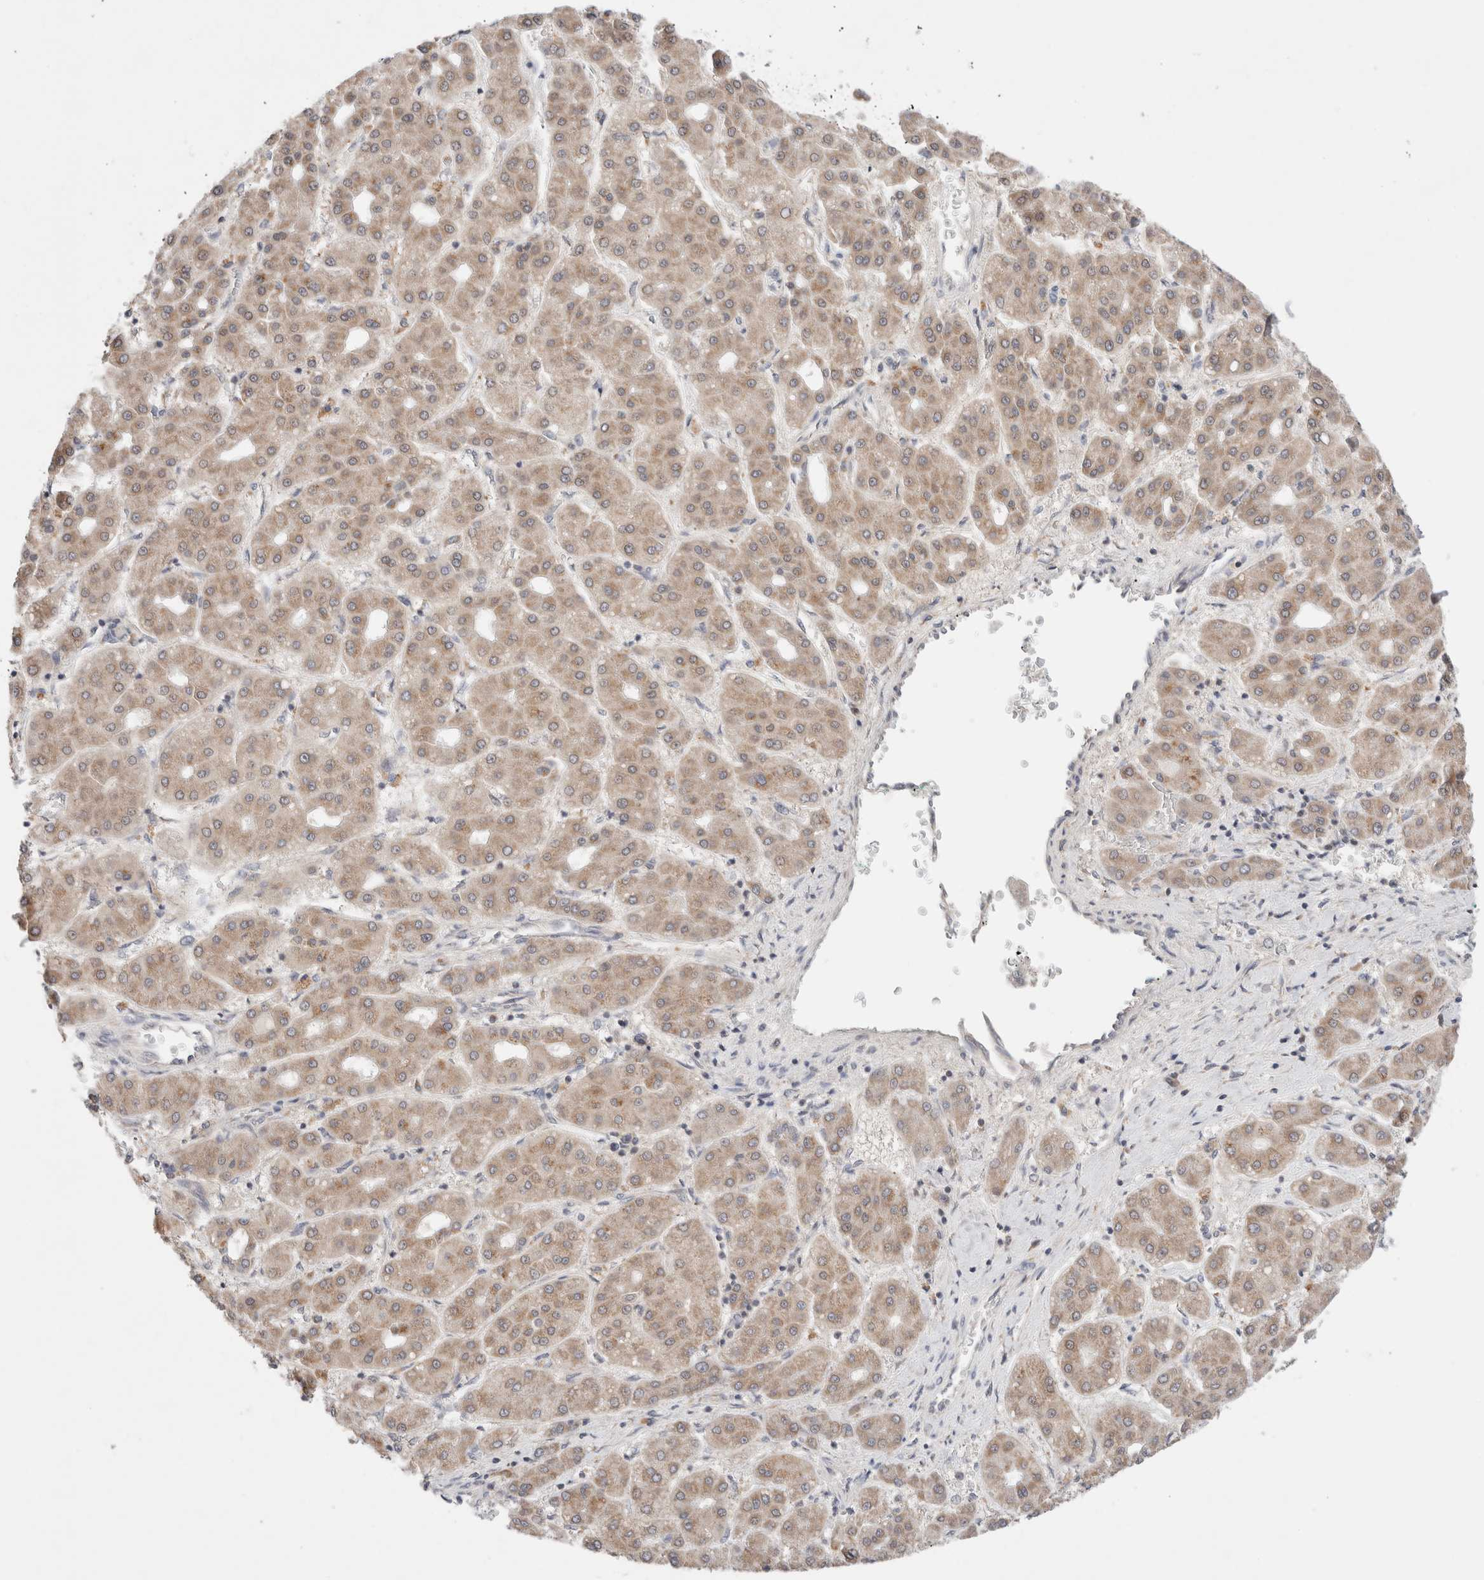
{"staining": {"intensity": "weak", "quantity": ">75%", "location": "cytoplasmic/membranous"}, "tissue": "liver cancer", "cell_type": "Tumor cells", "image_type": "cancer", "snomed": [{"axis": "morphology", "description": "Carcinoma, Hepatocellular, NOS"}, {"axis": "topography", "description": "Liver"}], "caption": "Human hepatocellular carcinoma (liver) stained with a protein marker displays weak staining in tumor cells.", "gene": "ERI3", "patient": {"sex": "male", "age": 65}}